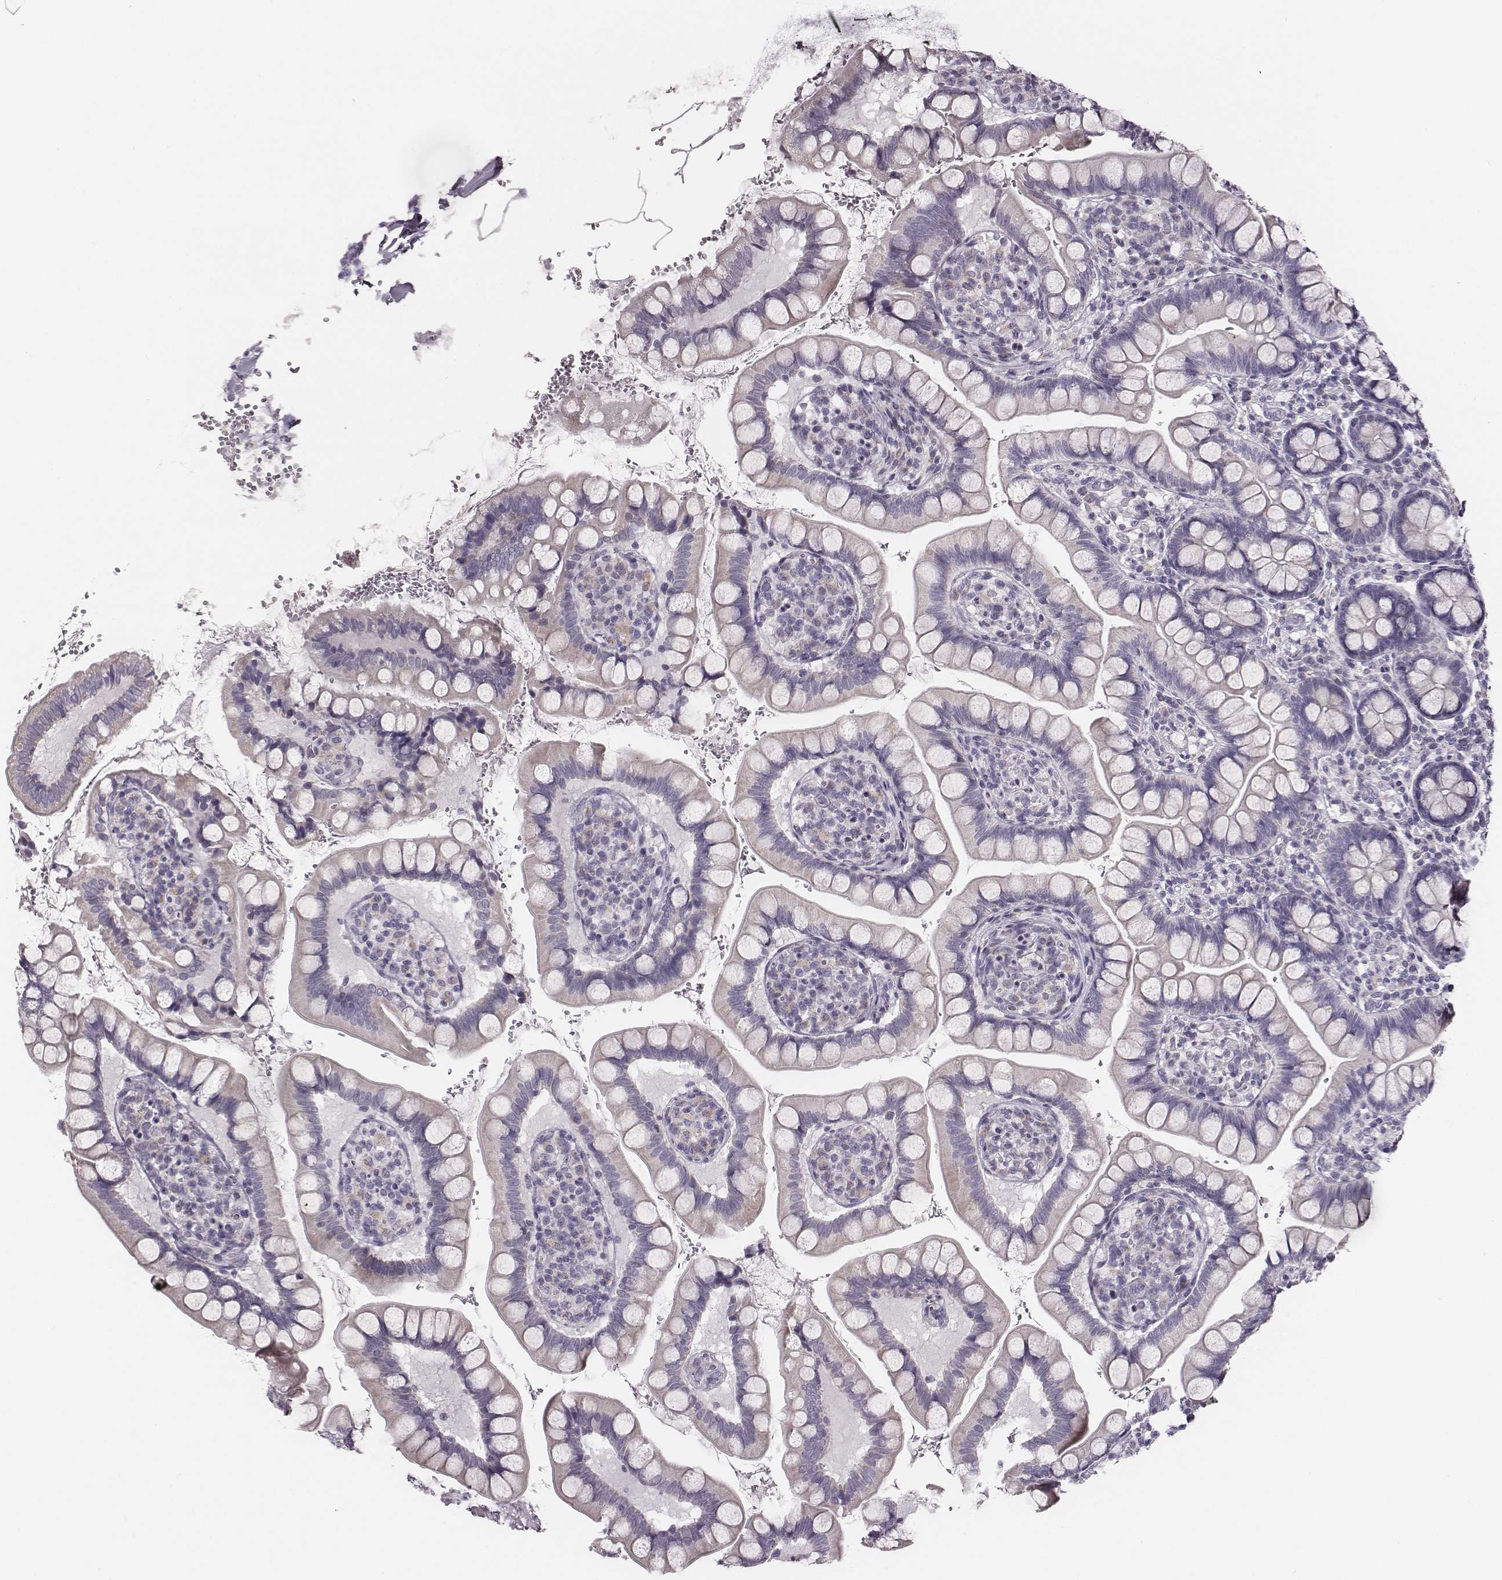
{"staining": {"intensity": "weak", "quantity": "<25%", "location": "cytoplasmic/membranous"}, "tissue": "small intestine", "cell_type": "Glandular cells", "image_type": "normal", "snomed": [{"axis": "morphology", "description": "Normal tissue, NOS"}, {"axis": "topography", "description": "Small intestine"}], "caption": "Immunohistochemistry micrograph of normal human small intestine stained for a protein (brown), which reveals no positivity in glandular cells.", "gene": "UBL4B", "patient": {"sex": "female", "age": 56}}